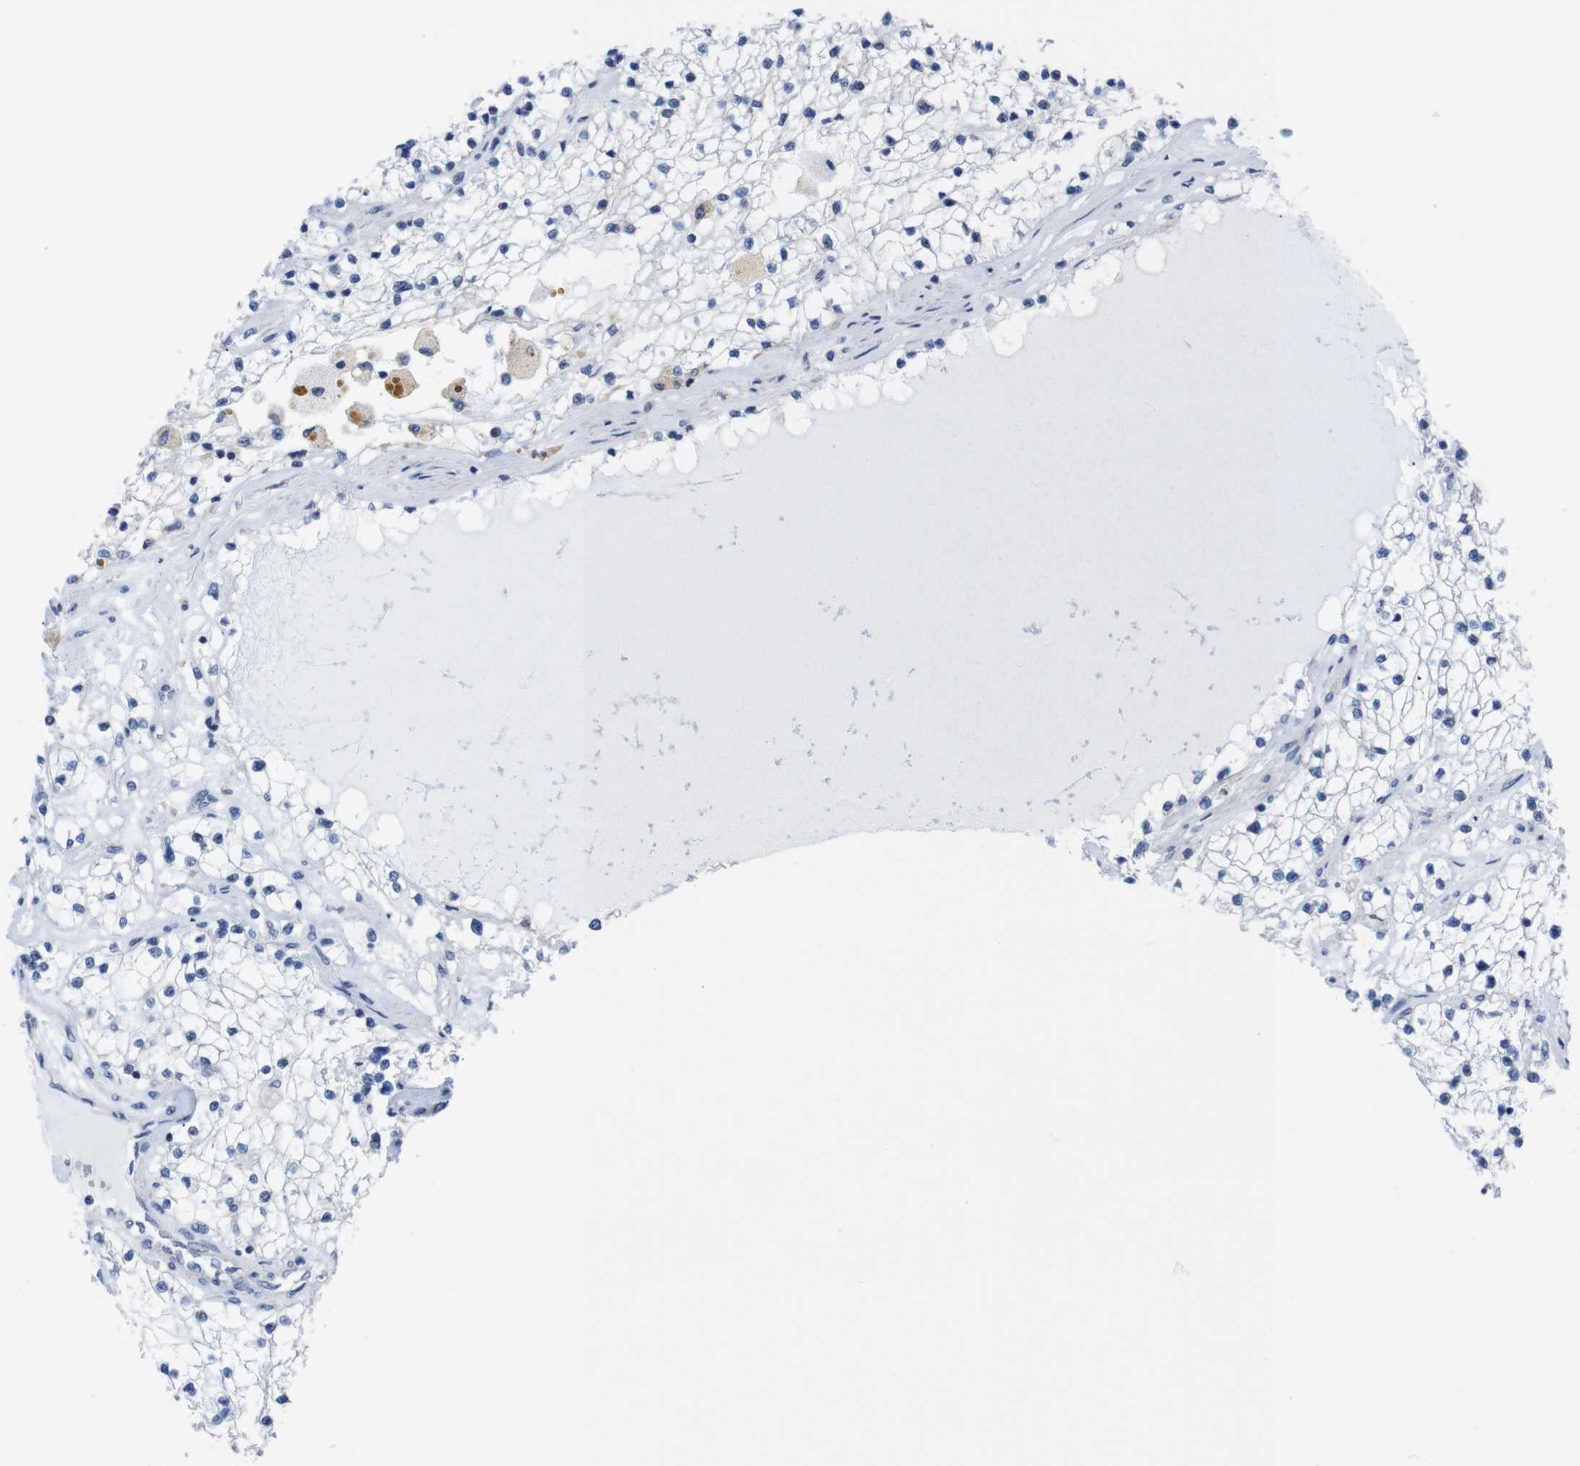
{"staining": {"intensity": "negative", "quantity": "none", "location": "none"}, "tissue": "renal cancer", "cell_type": "Tumor cells", "image_type": "cancer", "snomed": [{"axis": "morphology", "description": "Adenocarcinoma, NOS"}, {"axis": "topography", "description": "Kidney"}], "caption": "A high-resolution histopathology image shows immunohistochemistry (IHC) staining of renal cancer, which demonstrates no significant positivity in tumor cells.", "gene": "USH1C", "patient": {"sex": "male", "age": 68}}